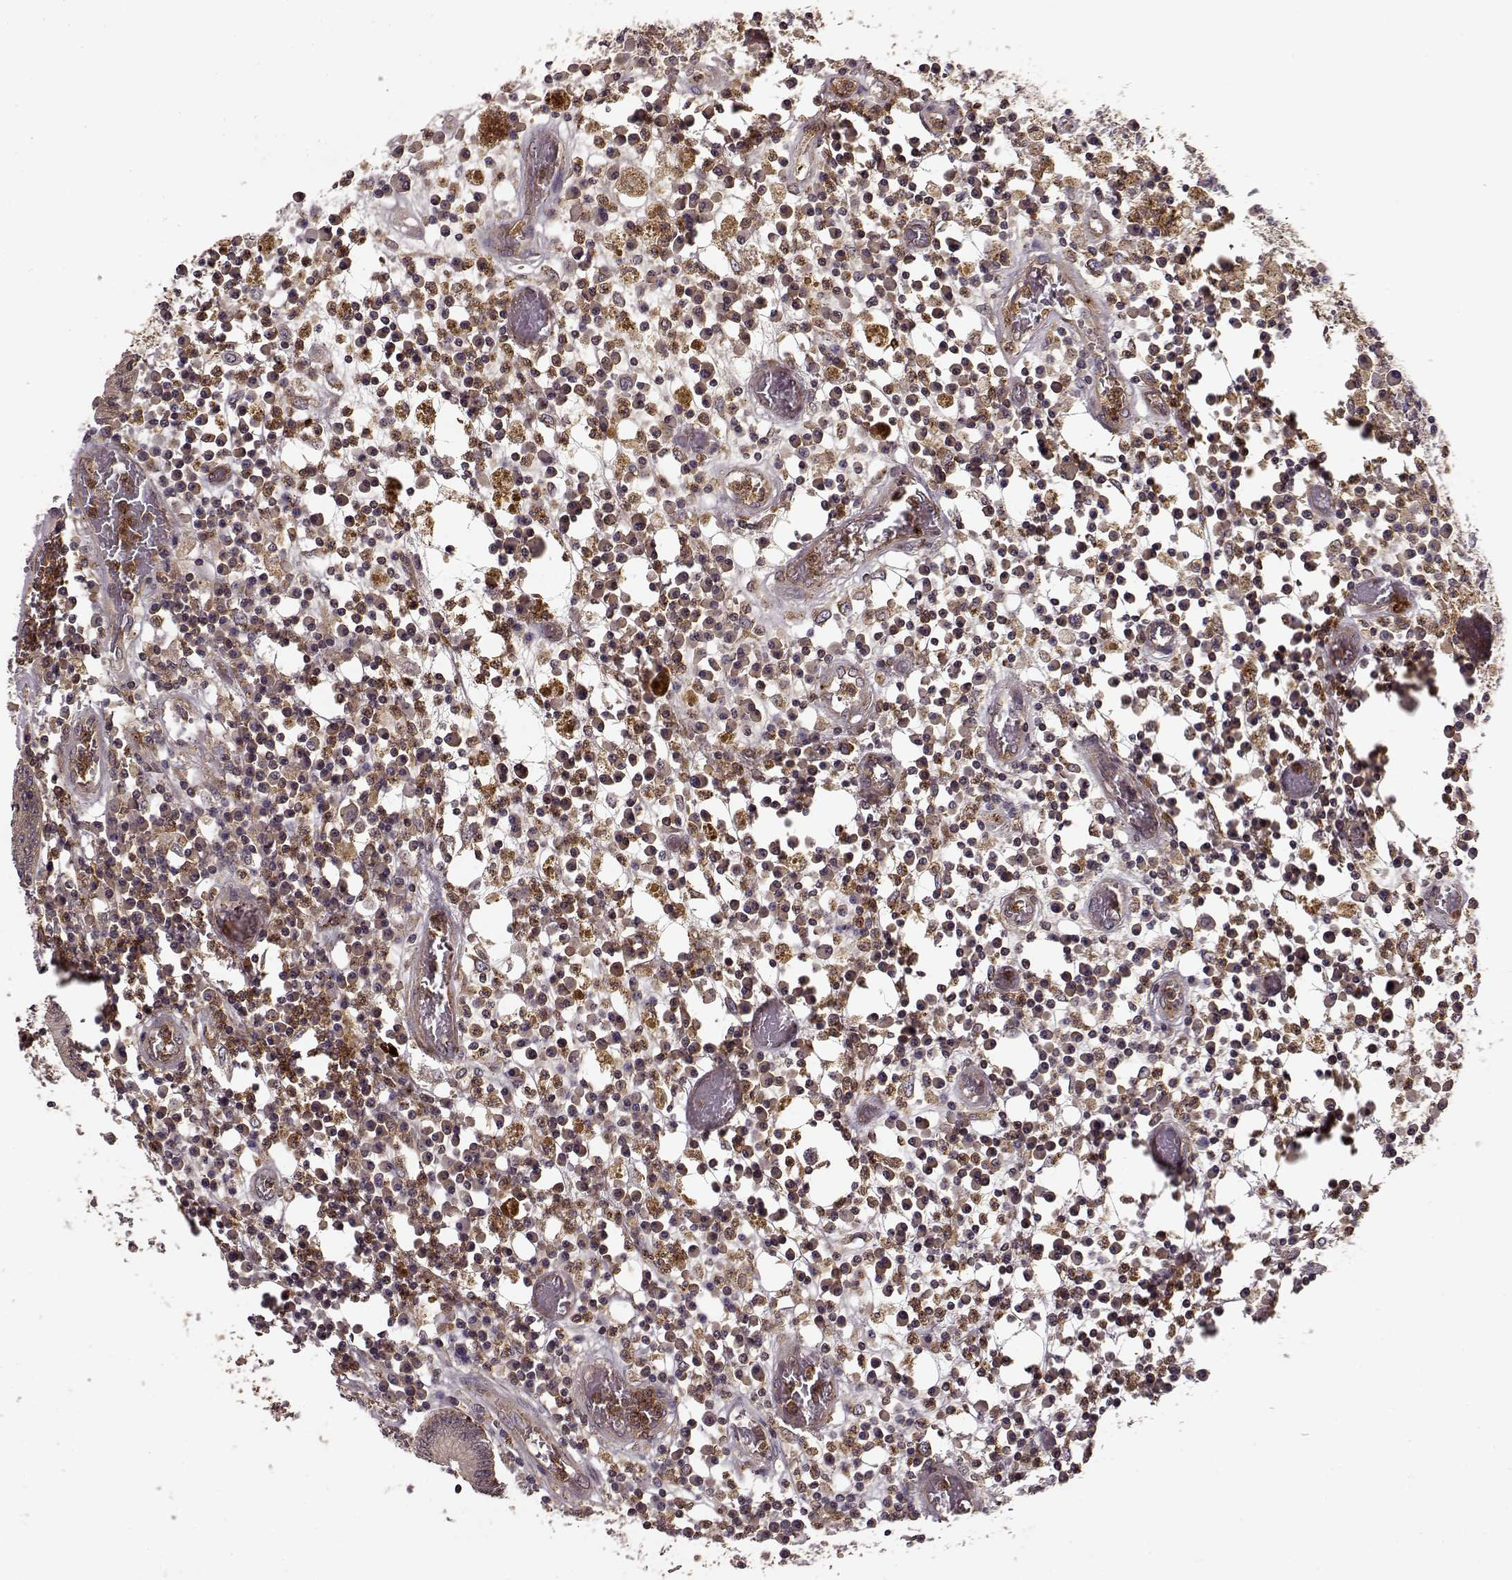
{"staining": {"intensity": "moderate", "quantity": ">75%", "location": "cytoplasmic/membranous"}, "tissue": "colorectal cancer", "cell_type": "Tumor cells", "image_type": "cancer", "snomed": [{"axis": "morphology", "description": "Adenocarcinoma, NOS"}, {"axis": "topography", "description": "Rectum"}], "caption": "Immunohistochemistry of human colorectal cancer (adenocarcinoma) exhibits medium levels of moderate cytoplasmic/membranous positivity in approximately >75% of tumor cells. Using DAB (3,3'-diaminobenzidine) (brown) and hematoxylin (blue) stains, captured at high magnification using brightfield microscopy.", "gene": "IFRD2", "patient": {"sex": "male", "age": 54}}